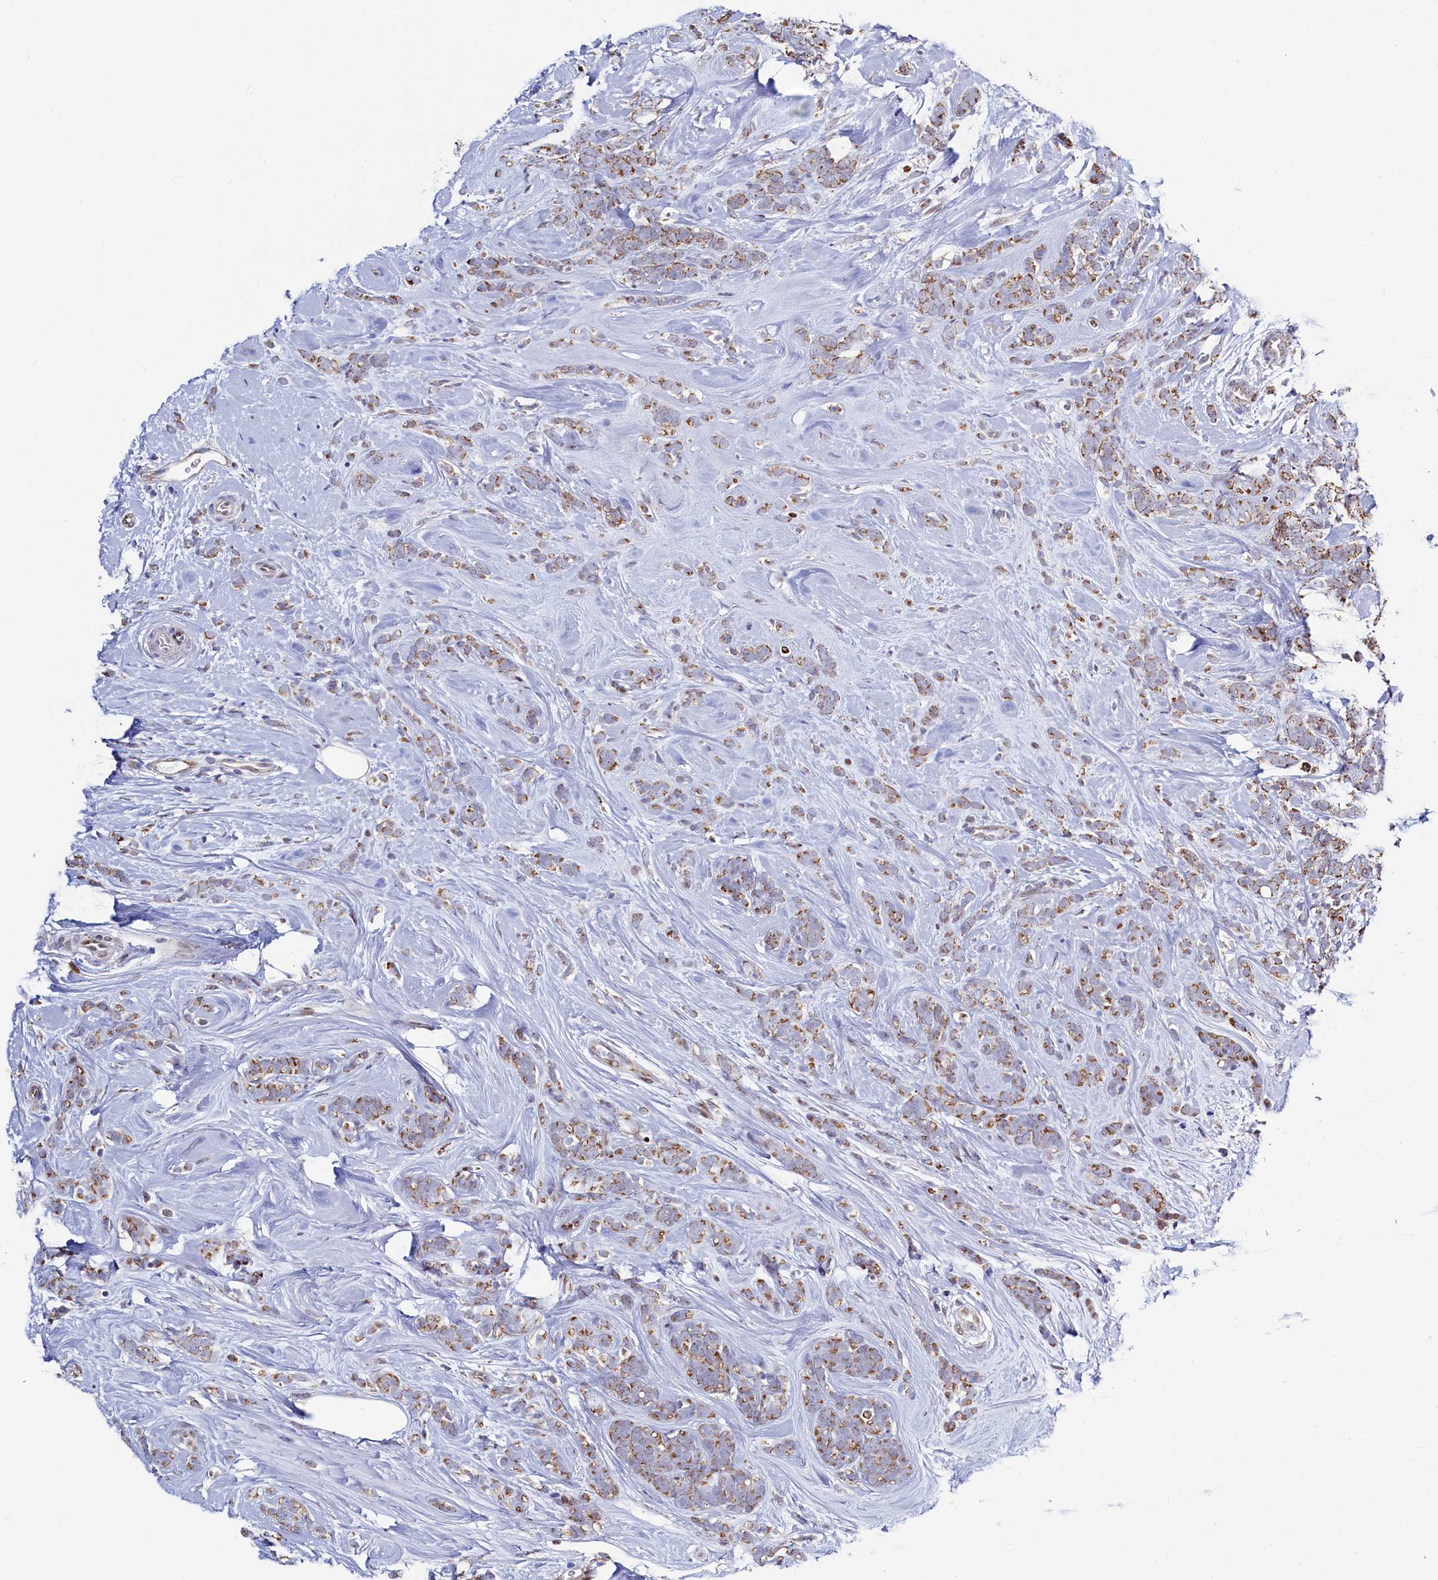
{"staining": {"intensity": "moderate", "quantity": ">75%", "location": "cytoplasmic/membranous"}, "tissue": "breast cancer", "cell_type": "Tumor cells", "image_type": "cancer", "snomed": [{"axis": "morphology", "description": "Lobular carcinoma"}, {"axis": "topography", "description": "Breast"}], "caption": "Immunohistochemical staining of breast cancer (lobular carcinoma) demonstrates moderate cytoplasmic/membranous protein expression in approximately >75% of tumor cells.", "gene": "HDGFL3", "patient": {"sex": "female", "age": 58}}